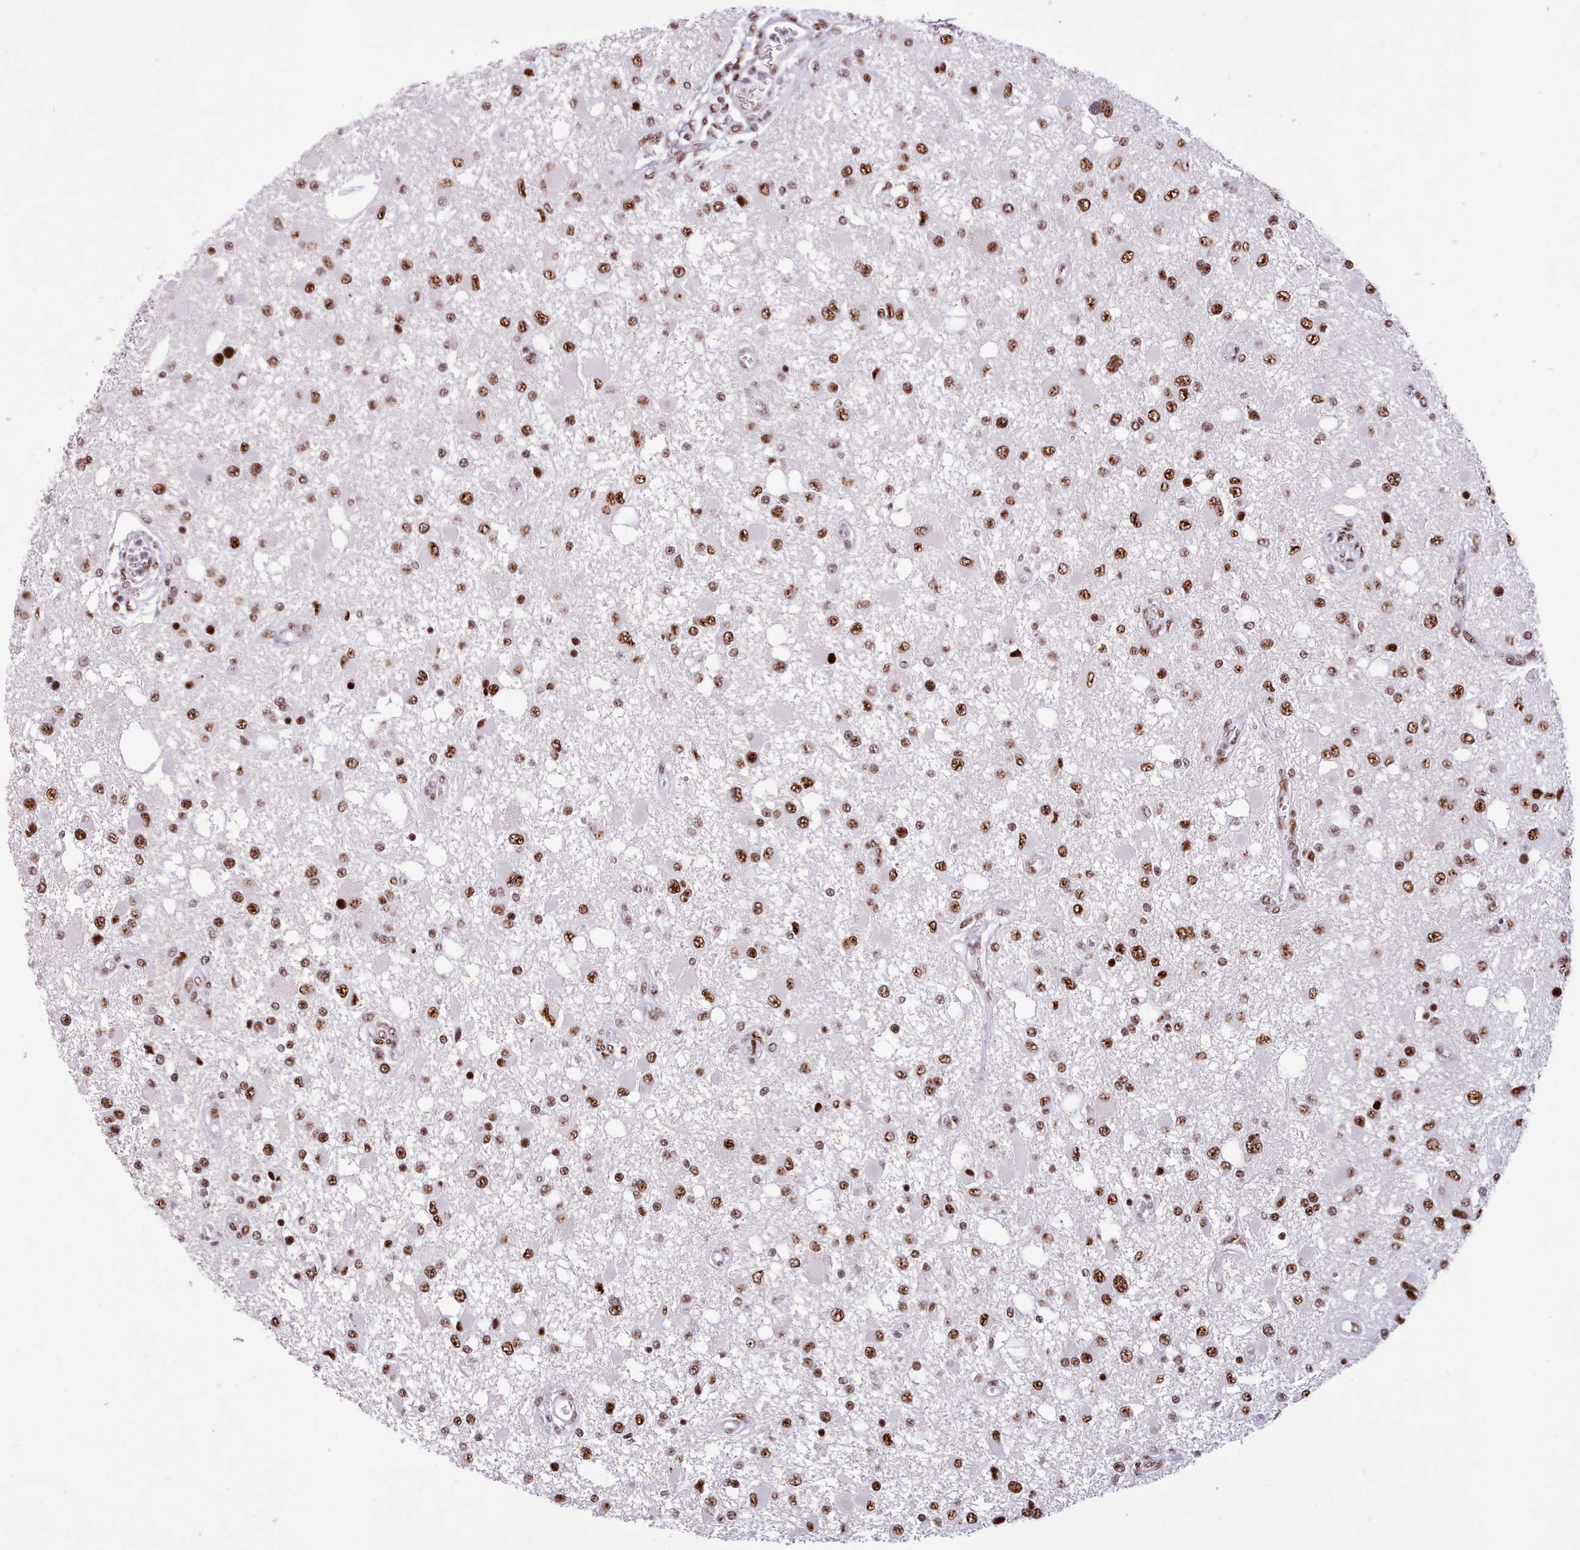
{"staining": {"intensity": "strong", "quantity": ">75%", "location": "nuclear"}, "tissue": "glioma", "cell_type": "Tumor cells", "image_type": "cancer", "snomed": [{"axis": "morphology", "description": "Glioma, malignant, High grade"}, {"axis": "topography", "description": "Brain"}], "caption": "The histopathology image shows a brown stain indicating the presence of a protein in the nuclear of tumor cells in malignant glioma (high-grade).", "gene": "TMEM35B", "patient": {"sex": "male", "age": 53}}